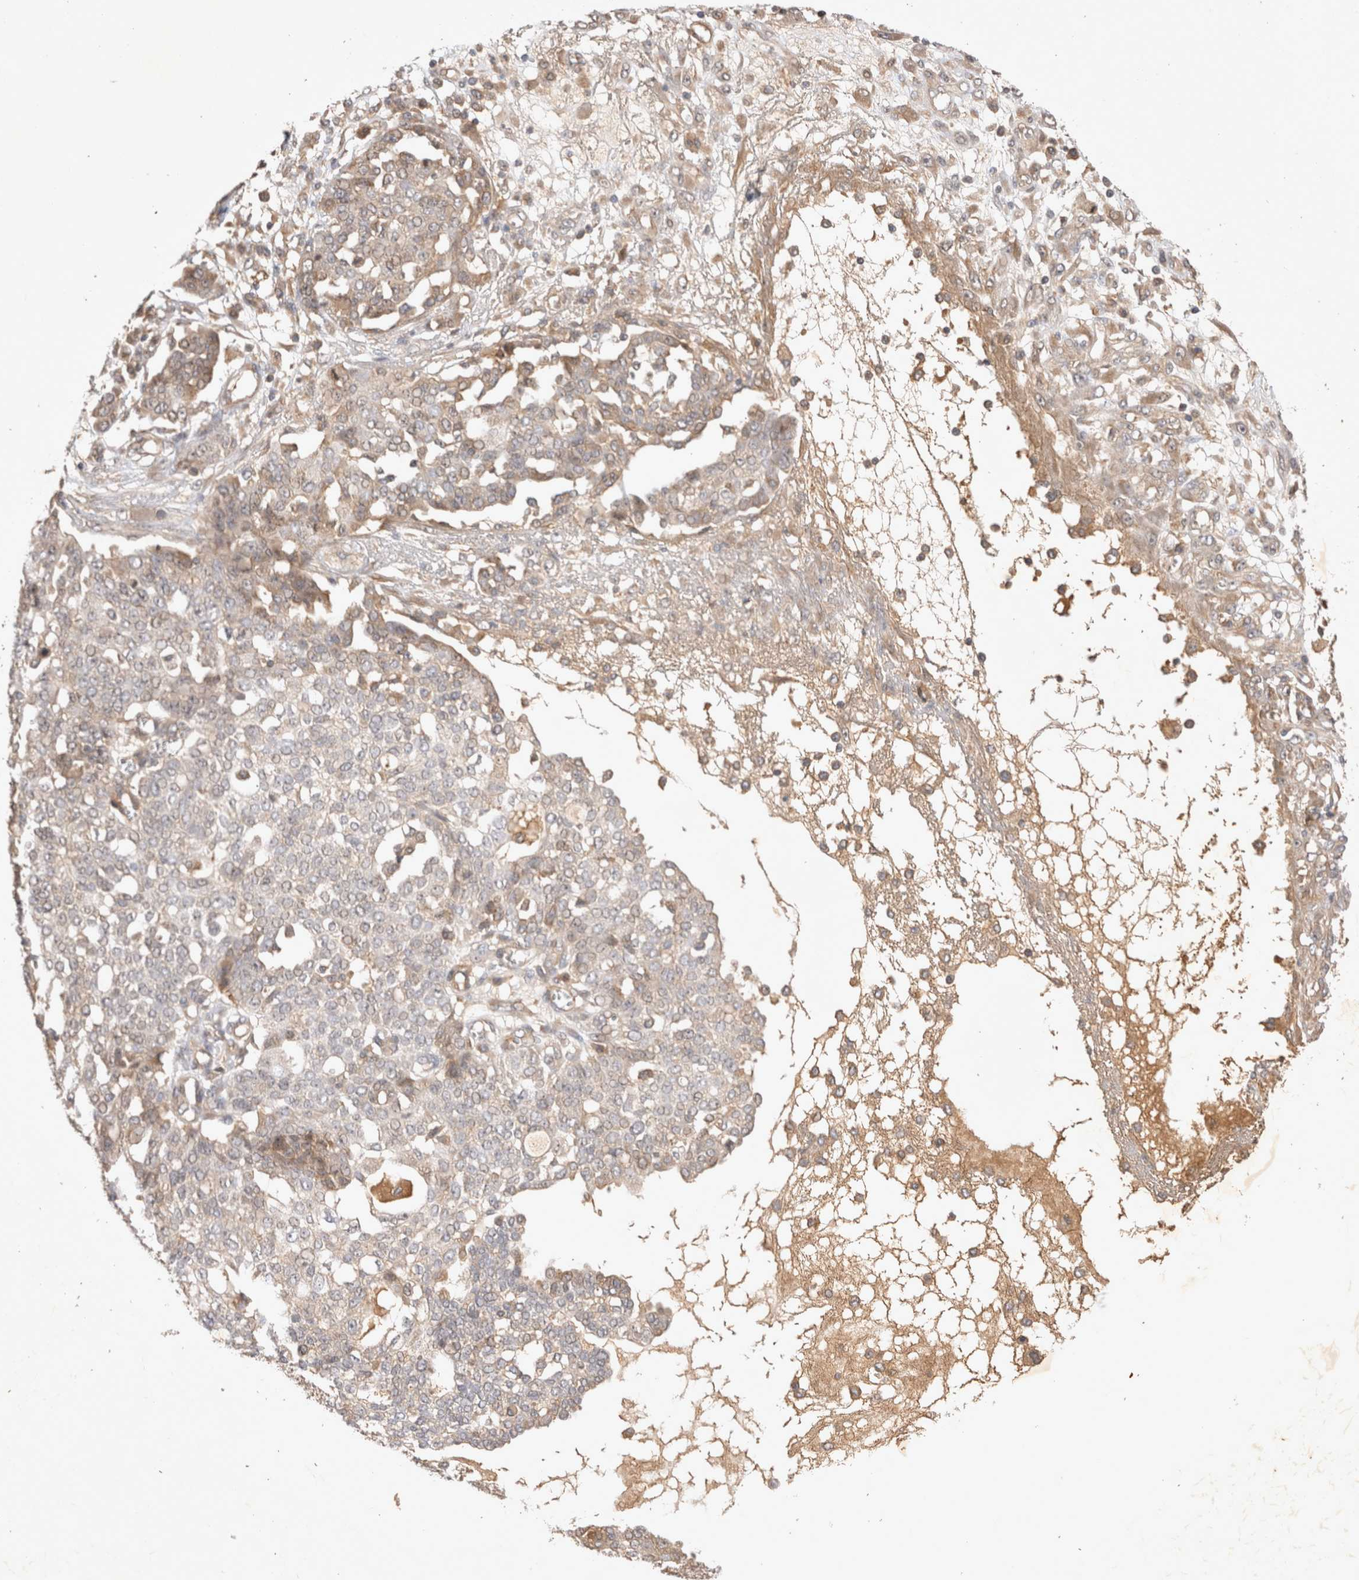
{"staining": {"intensity": "weak", "quantity": "<25%", "location": "cytoplasmic/membranous"}, "tissue": "ovarian cancer", "cell_type": "Tumor cells", "image_type": "cancer", "snomed": [{"axis": "morphology", "description": "Cystadenocarcinoma, serous, NOS"}, {"axis": "topography", "description": "Soft tissue"}, {"axis": "topography", "description": "Ovary"}], "caption": "Serous cystadenocarcinoma (ovarian) was stained to show a protein in brown. There is no significant staining in tumor cells.", "gene": "YES1", "patient": {"sex": "female", "age": 57}}